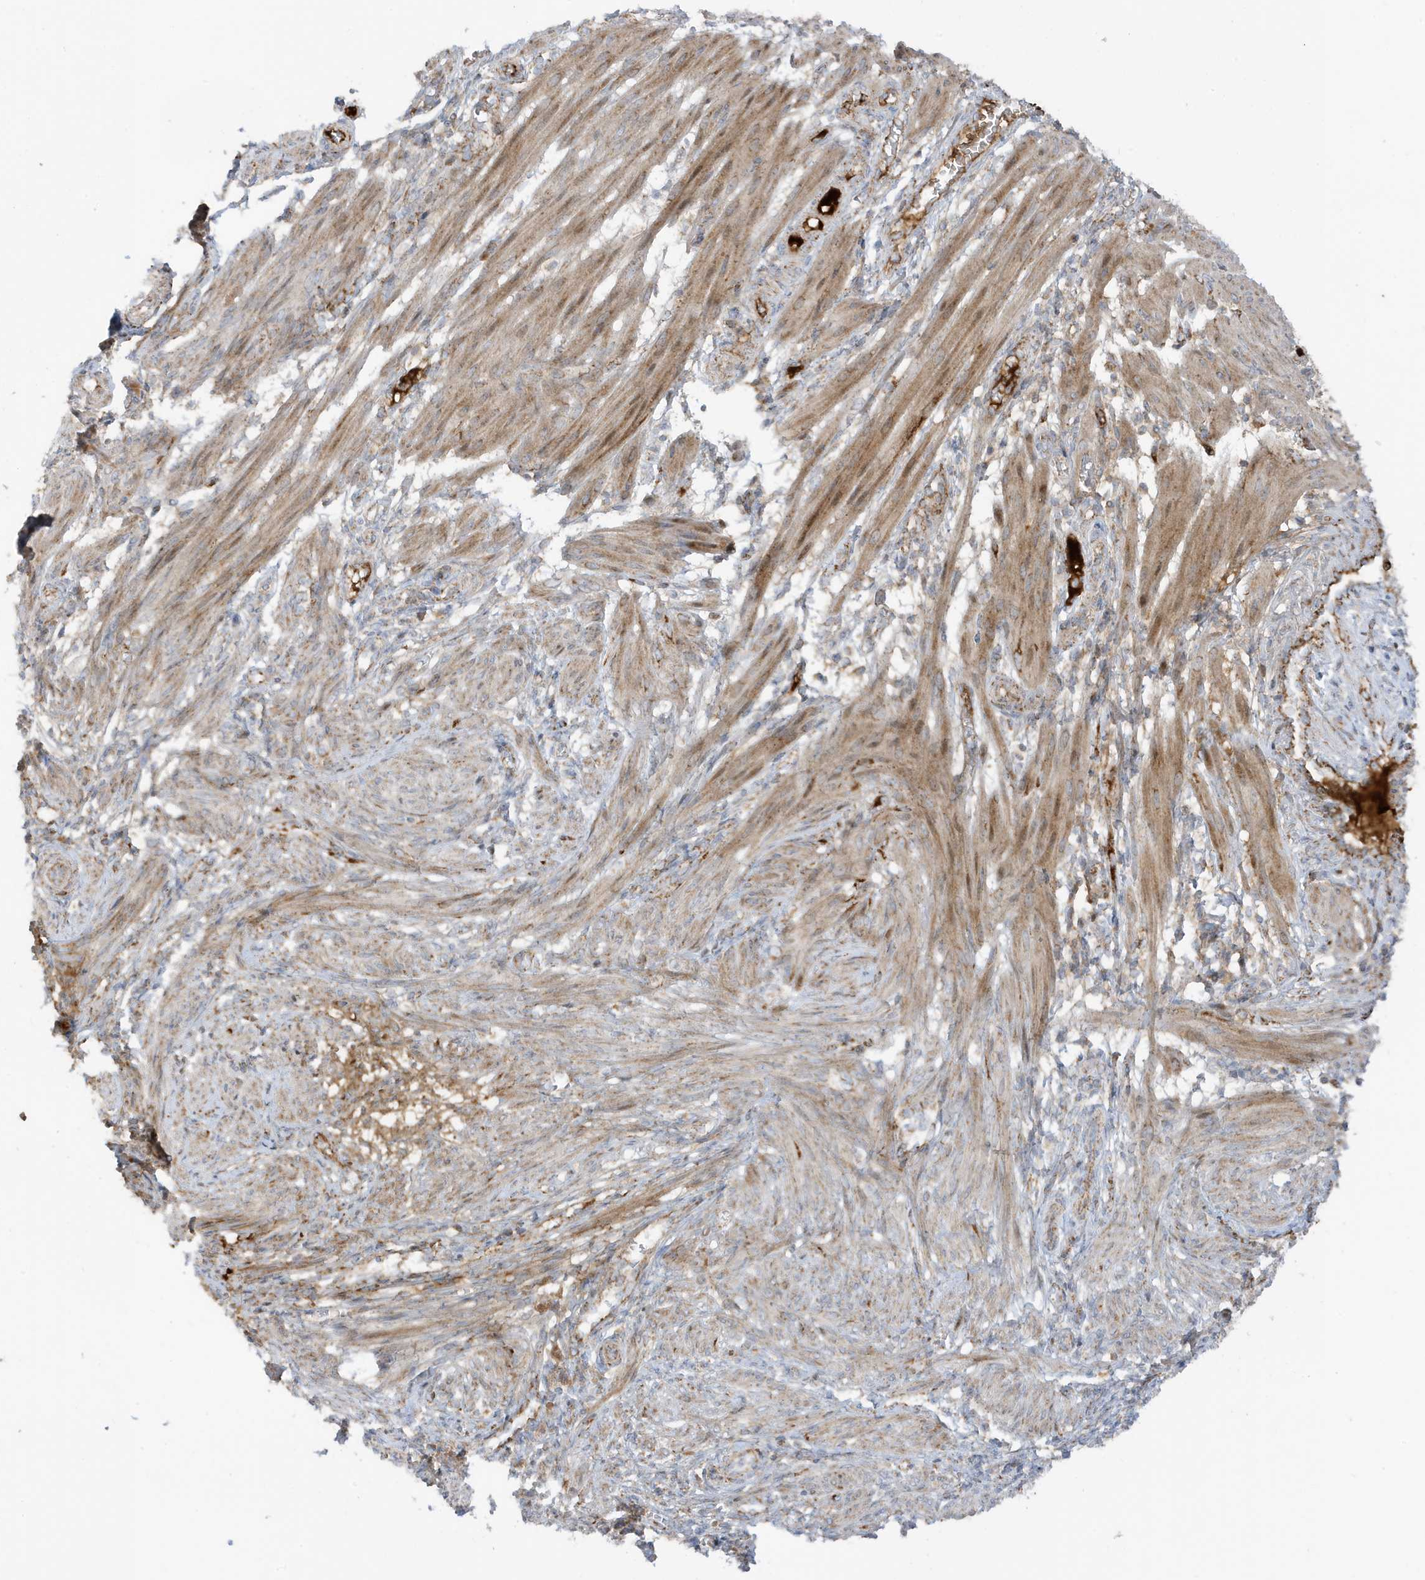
{"staining": {"intensity": "moderate", "quantity": ">75%", "location": "cytoplasmic/membranous"}, "tissue": "smooth muscle", "cell_type": "Smooth muscle cells", "image_type": "normal", "snomed": [{"axis": "morphology", "description": "Normal tissue, NOS"}, {"axis": "topography", "description": "Smooth muscle"}], "caption": "Immunohistochemistry (IHC) histopathology image of unremarkable smooth muscle stained for a protein (brown), which displays medium levels of moderate cytoplasmic/membranous expression in approximately >75% of smooth muscle cells.", "gene": "IFT57", "patient": {"sex": "female", "age": 39}}